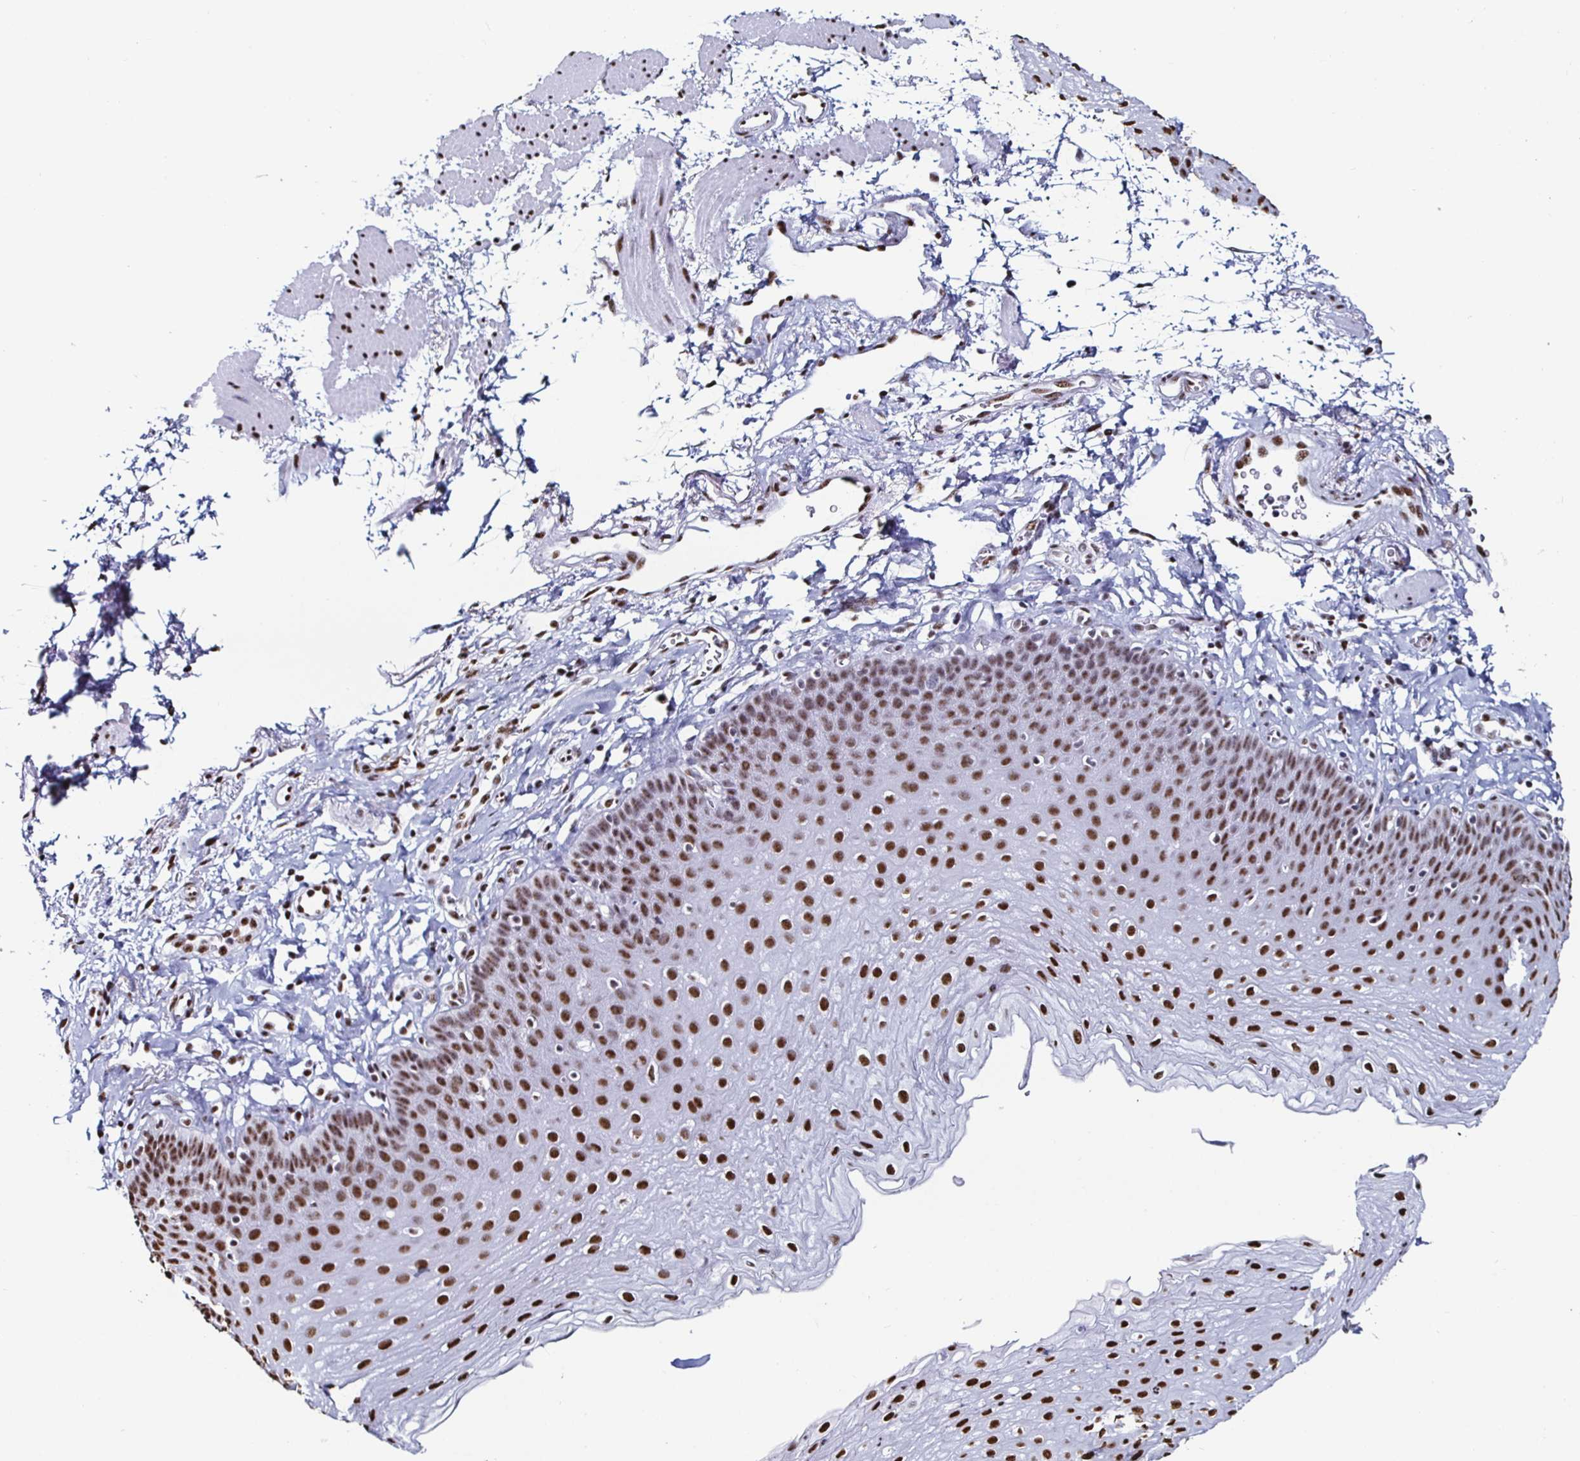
{"staining": {"intensity": "strong", "quantity": "25%-75%", "location": "nuclear"}, "tissue": "esophagus", "cell_type": "Squamous epithelial cells", "image_type": "normal", "snomed": [{"axis": "morphology", "description": "Normal tissue, NOS"}, {"axis": "topography", "description": "Esophagus"}], "caption": "Squamous epithelial cells display high levels of strong nuclear staining in about 25%-75% of cells in unremarkable human esophagus.", "gene": "DDX39B", "patient": {"sex": "female", "age": 81}}